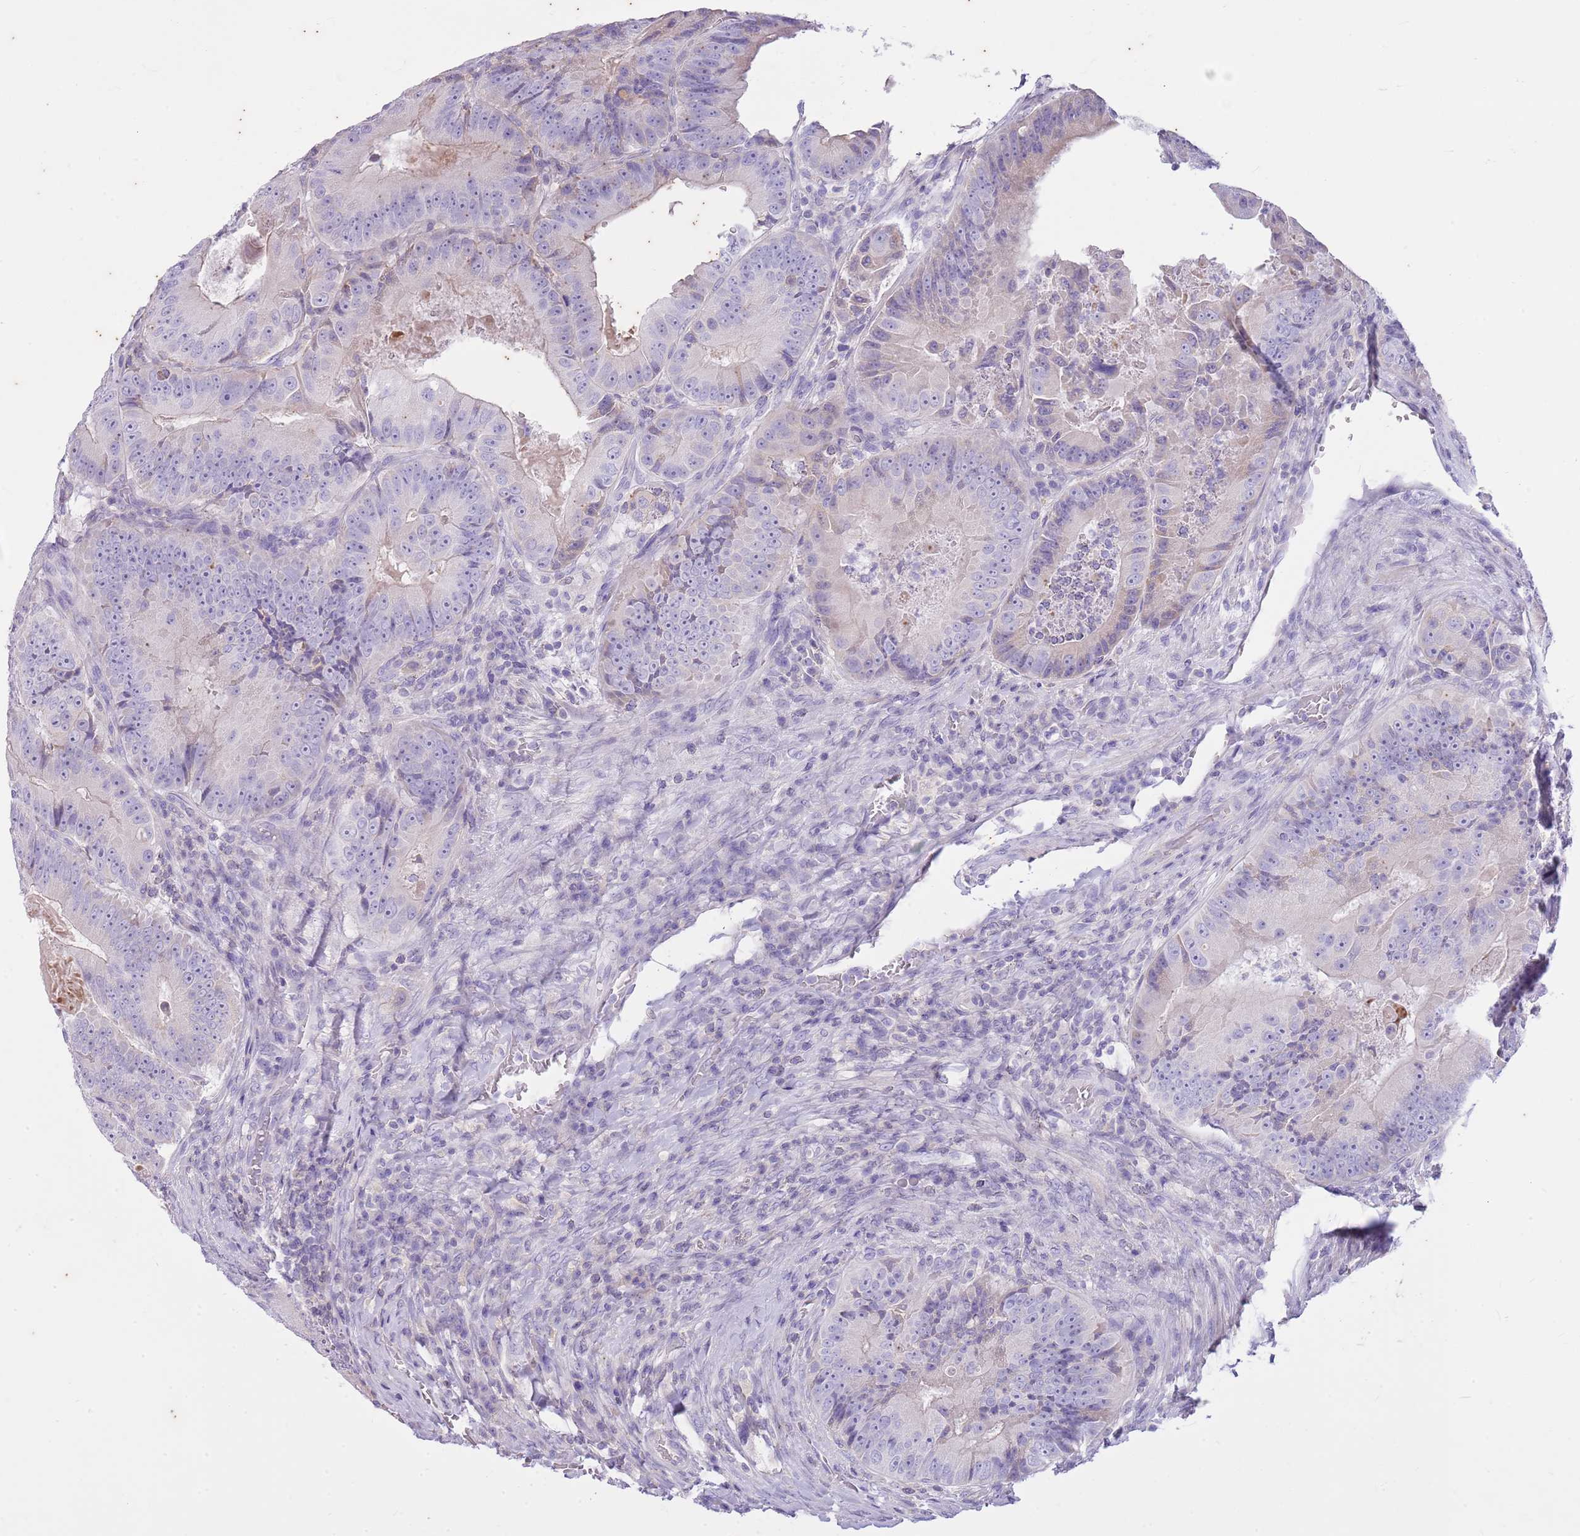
{"staining": {"intensity": "negative", "quantity": "none", "location": "none"}, "tissue": "colorectal cancer", "cell_type": "Tumor cells", "image_type": "cancer", "snomed": [{"axis": "morphology", "description": "Adenocarcinoma, NOS"}, {"axis": "topography", "description": "Colon"}], "caption": "Immunohistochemical staining of colorectal adenocarcinoma demonstrates no significant positivity in tumor cells. Brightfield microscopy of immunohistochemistry stained with DAB (3,3'-diaminobenzidine) (brown) and hematoxylin (blue), captured at high magnification.", "gene": "CNPPD1", "patient": {"sex": "female", "age": 86}}